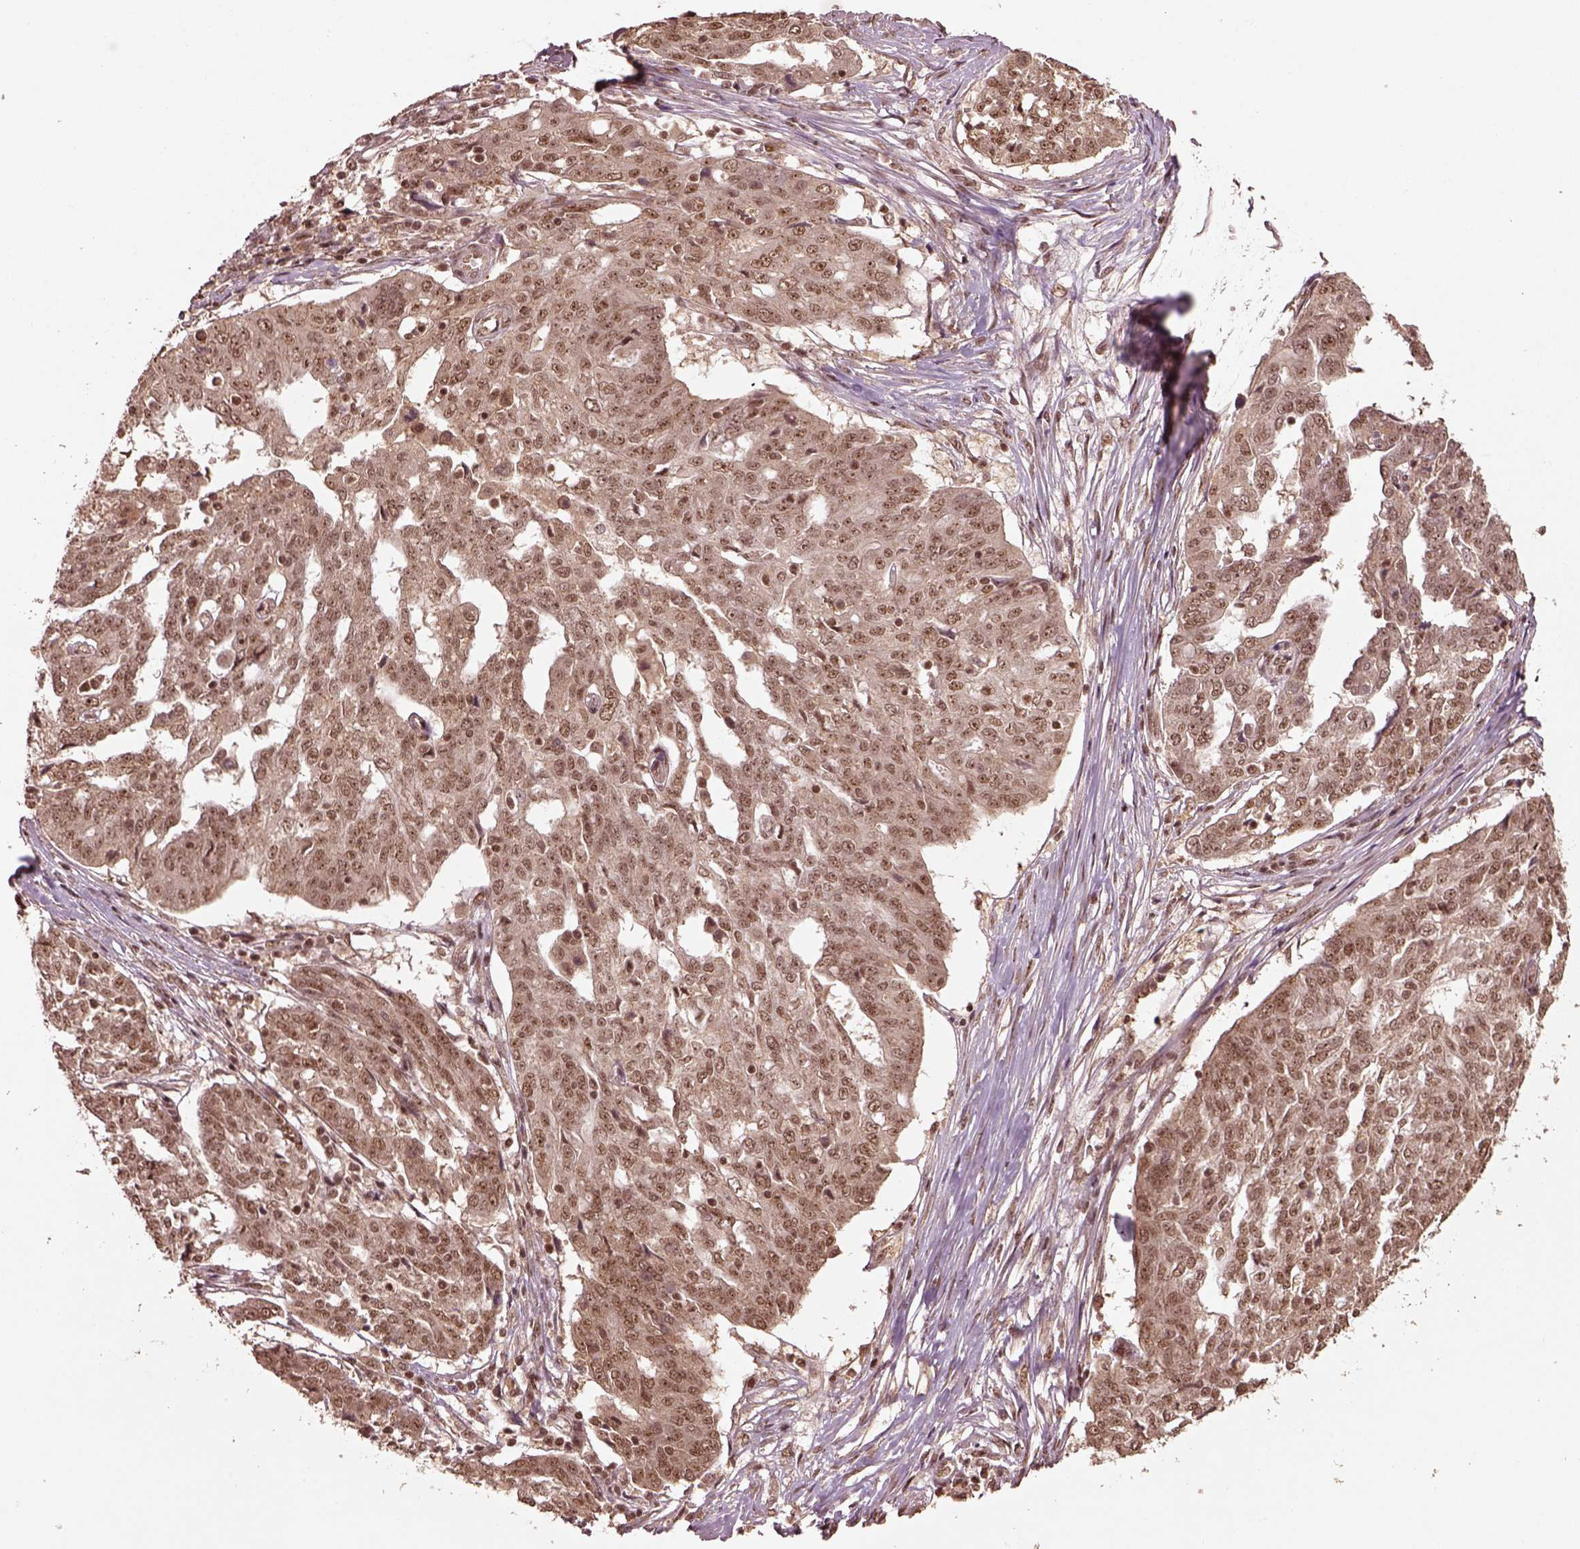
{"staining": {"intensity": "moderate", "quantity": ">75%", "location": "nuclear"}, "tissue": "ovarian cancer", "cell_type": "Tumor cells", "image_type": "cancer", "snomed": [{"axis": "morphology", "description": "Cystadenocarcinoma, serous, NOS"}, {"axis": "topography", "description": "Ovary"}], "caption": "High-power microscopy captured an IHC photomicrograph of serous cystadenocarcinoma (ovarian), revealing moderate nuclear positivity in approximately >75% of tumor cells. (IHC, brightfield microscopy, high magnification).", "gene": "BRD9", "patient": {"sex": "female", "age": 67}}